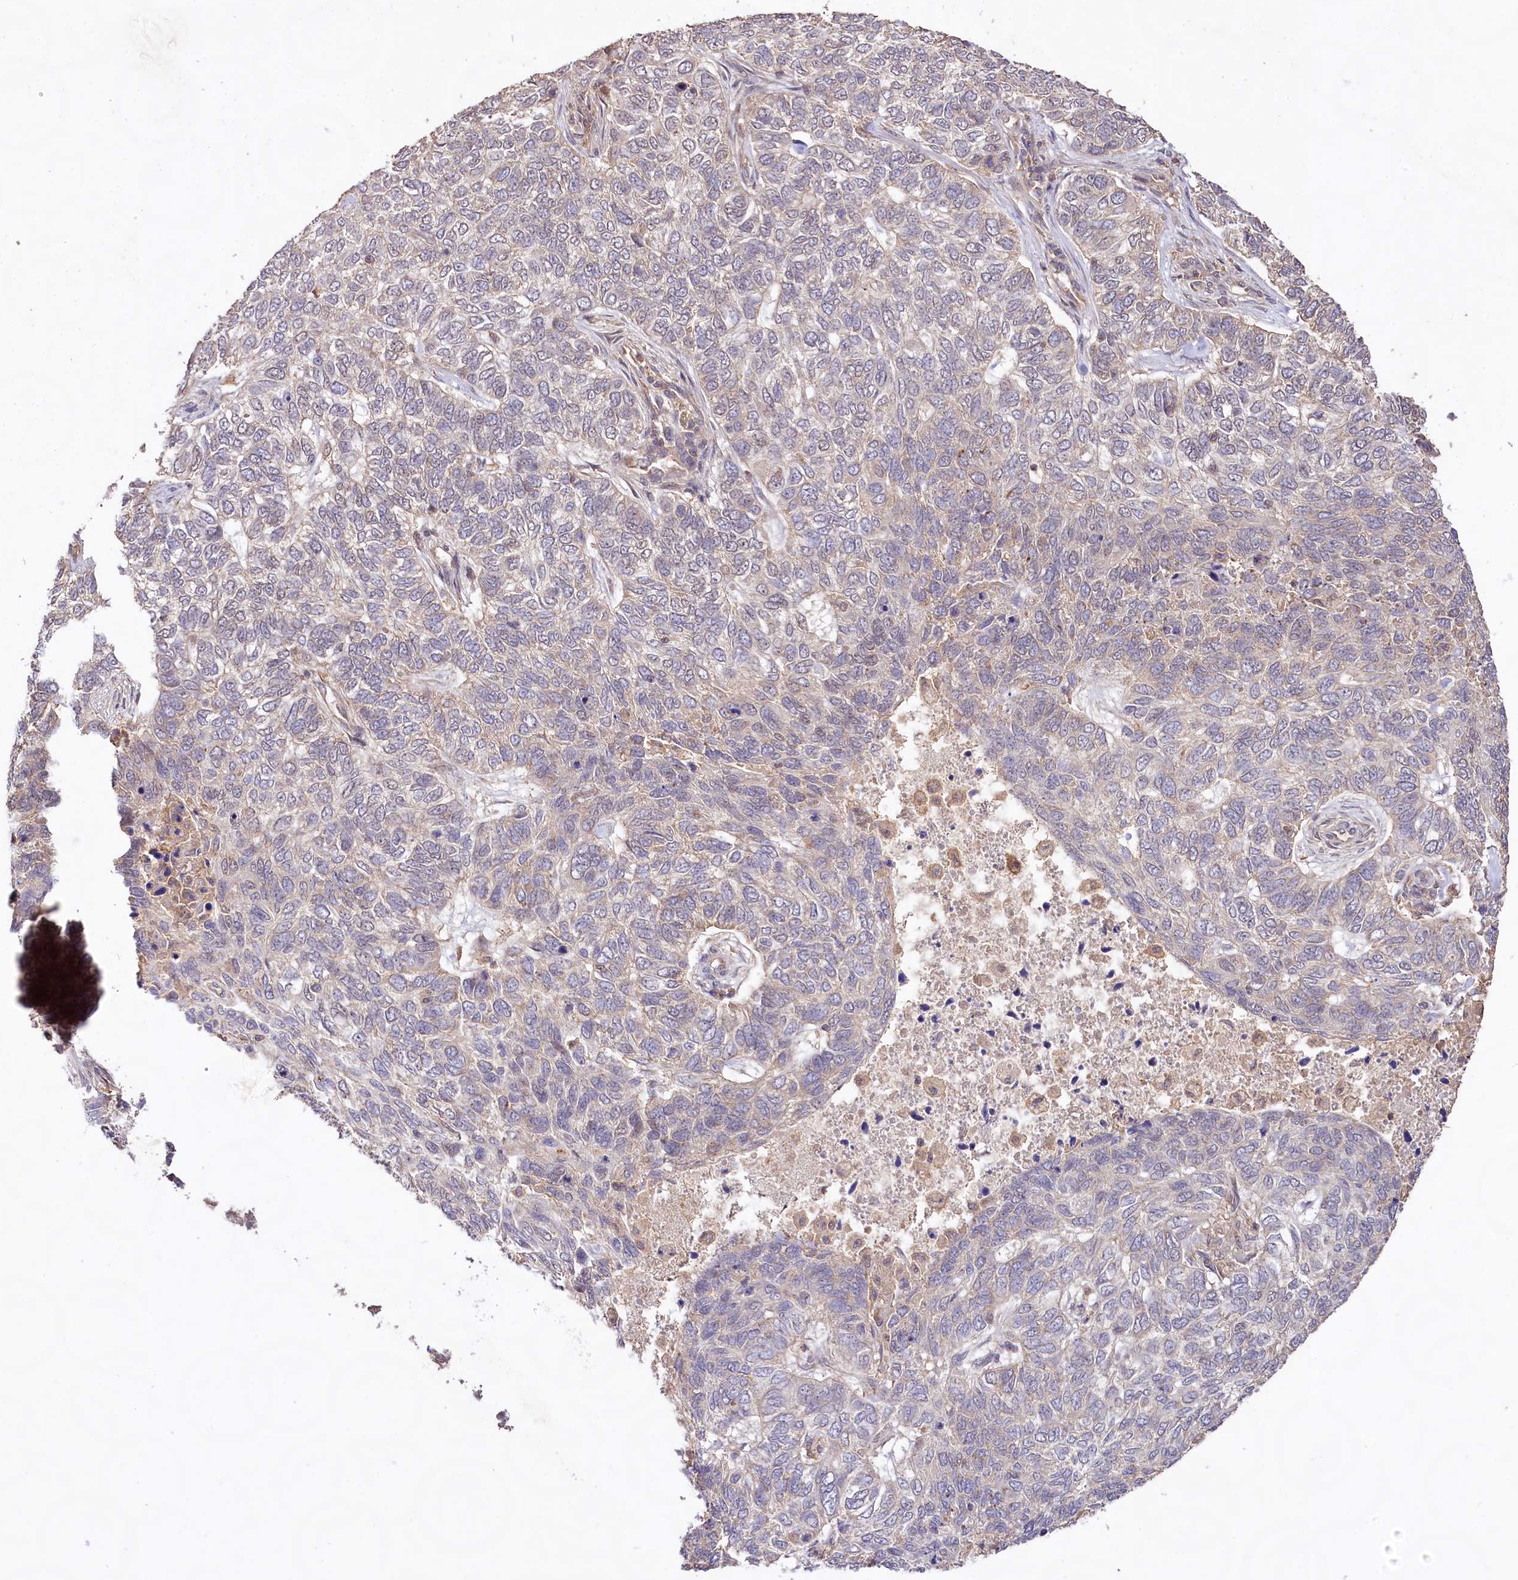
{"staining": {"intensity": "negative", "quantity": "none", "location": "none"}, "tissue": "skin cancer", "cell_type": "Tumor cells", "image_type": "cancer", "snomed": [{"axis": "morphology", "description": "Basal cell carcinoma"}, {"axis": "topography", "description": "Skin"}], "caption": "A high-resolution photomicrograph shows IHC staining of skin cancer, which demonstrates no significant staining in tumor cells.", "gene": "RRP8", "patient": {"sex": "female", "age": 65}}